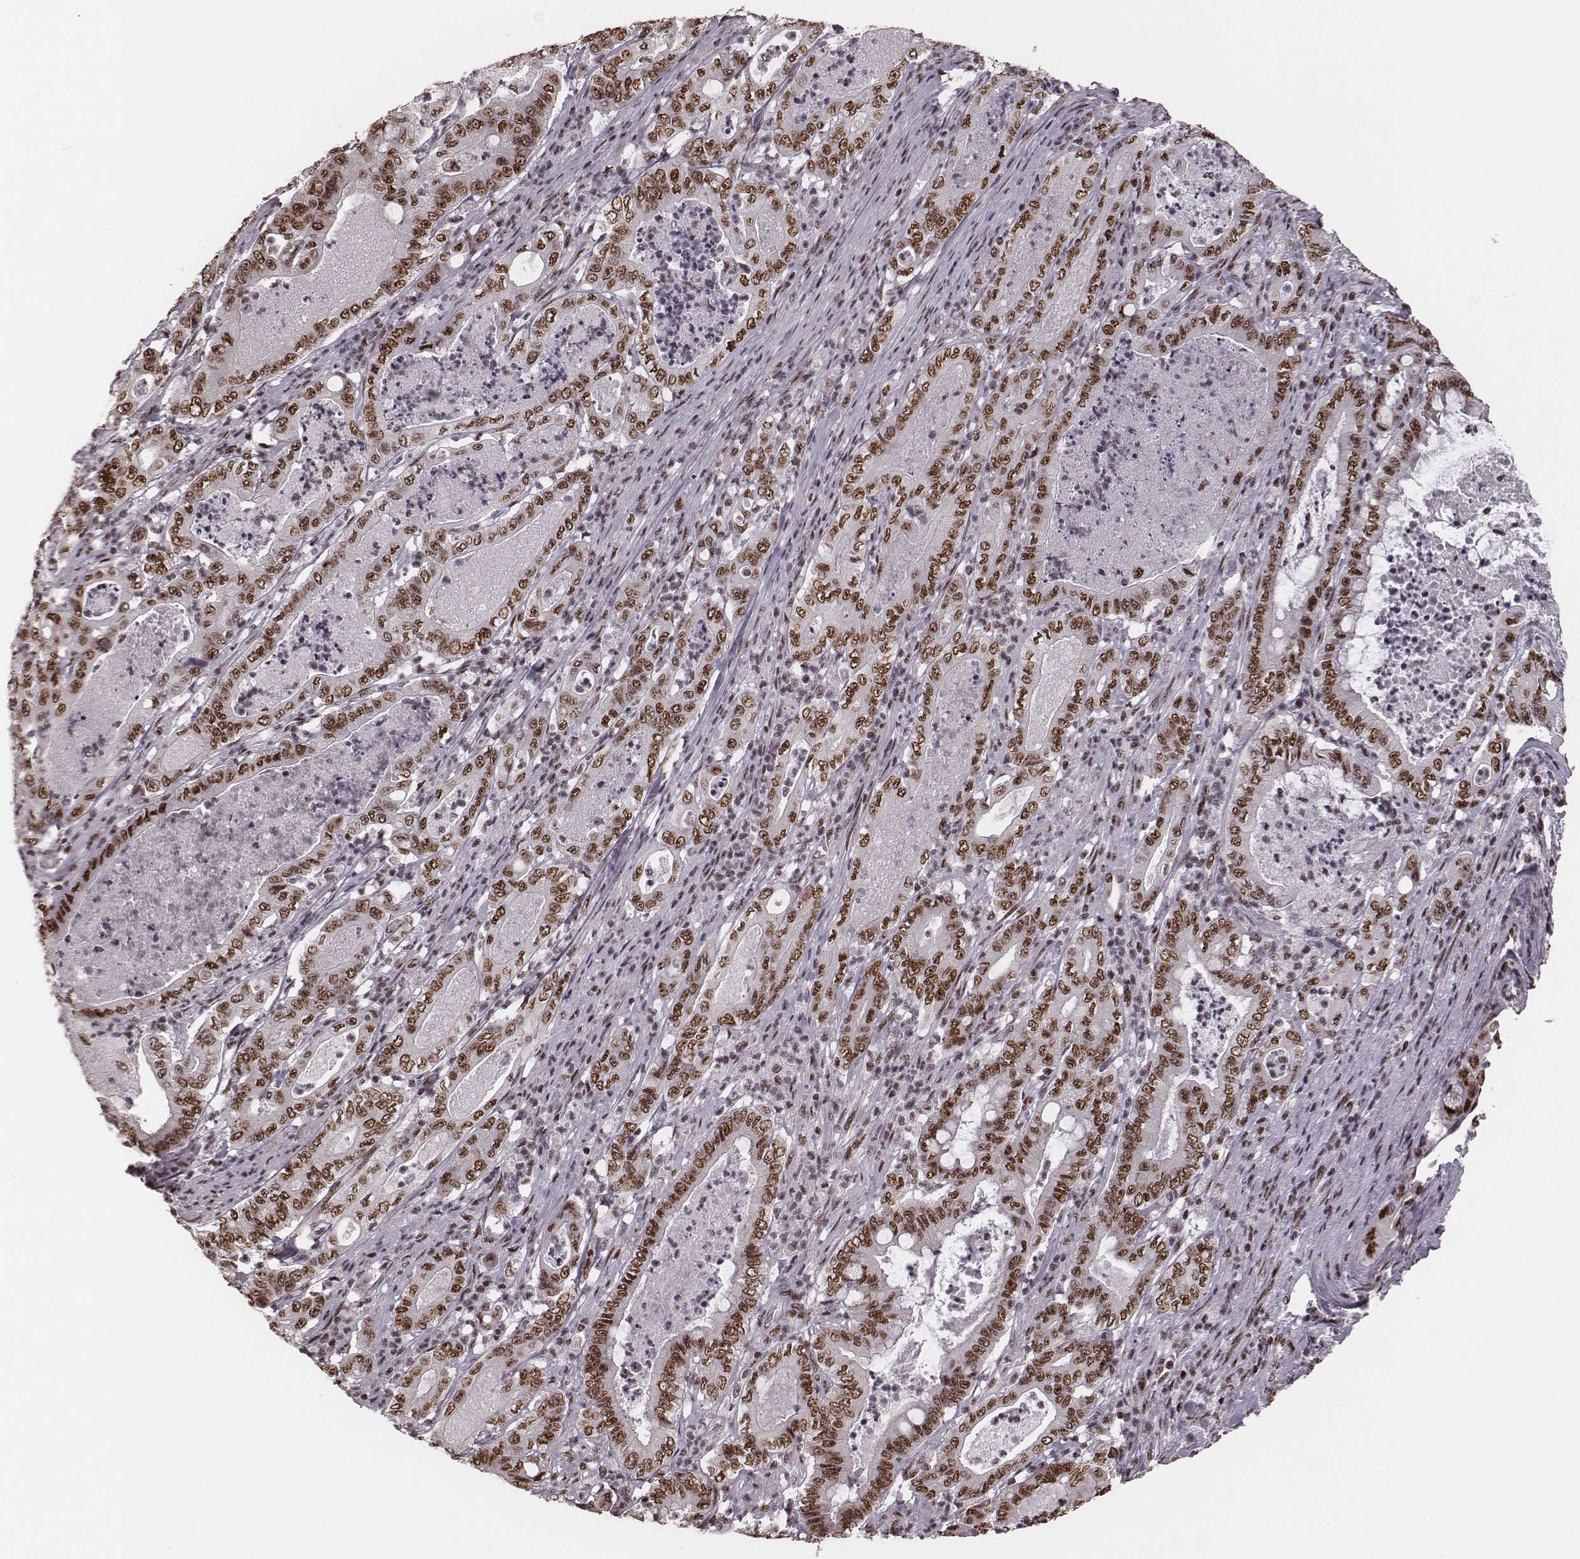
{"staining": {"intensity": "moderate", "quantity": ">75%", "location": "nuclear"}, "tissue": "pancreatic cancer", "cell_type": "Tumor cells", "image_type": "cancer", "snomed": [{"axis": "morphology", "description": "Adenocarcinoma, NOS"}, {"axis": "topography", "description": "Pancreas"}], "caption": "Immunohistochemistry (IHC) (DAB (3,3'-diaminobenzidine)) staining of pancreatic adenocarcinoma exhibits moderate nuclear protein staining in approximately >75% of tumor cells. (DAB IHC, brown staining for protein, blue staining for nuclei).", "gene": "LUC7L", "patient": {"sex": "male", "age": 71}}